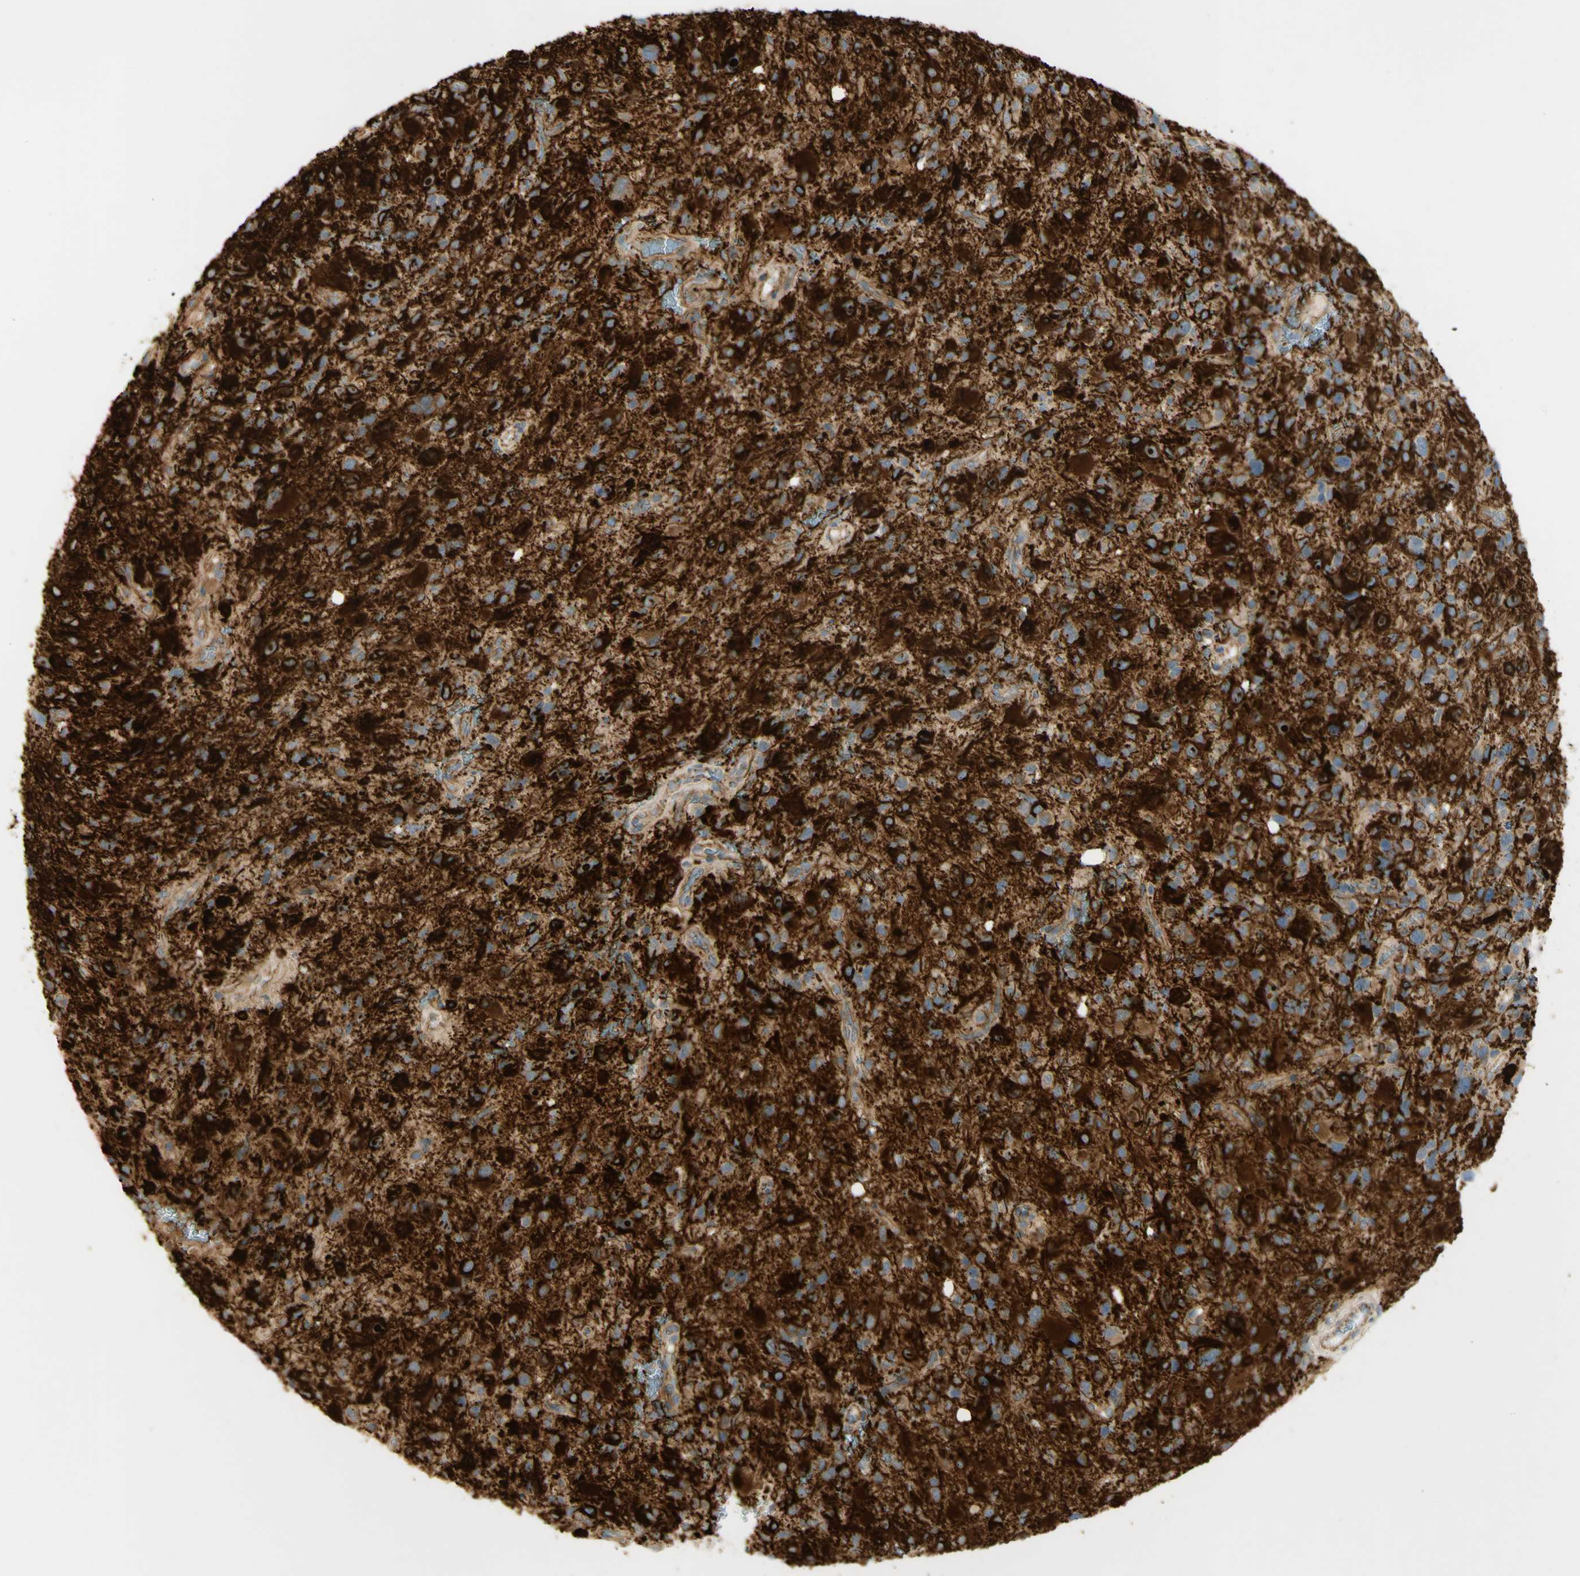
{"staining": {"intensity": "strong", "quantity": "25%-75%", "location": "cytoplasmic/membranous"}, "tissue": "glioma", "cell_type": "Tumor cells", "image_type": "cancer", "snomed": [{"axis": "morphology", "description": "Glioma, malignant, High grade"}, {"axis": "topography", "description": "Brain"}], "caption": "Brown immunohistochemical staining in glioma exhibits strong cytoplasmic/membranous expression in about 25%-75% of tumor cells. The staining was performed using DAB to visualize the protein expression in brown, while the nuclei were stained in blue with hematoxylin (Magnification: 20x).", "gene": "KIF11", "patient": {"sex": "male", "age": 48}}